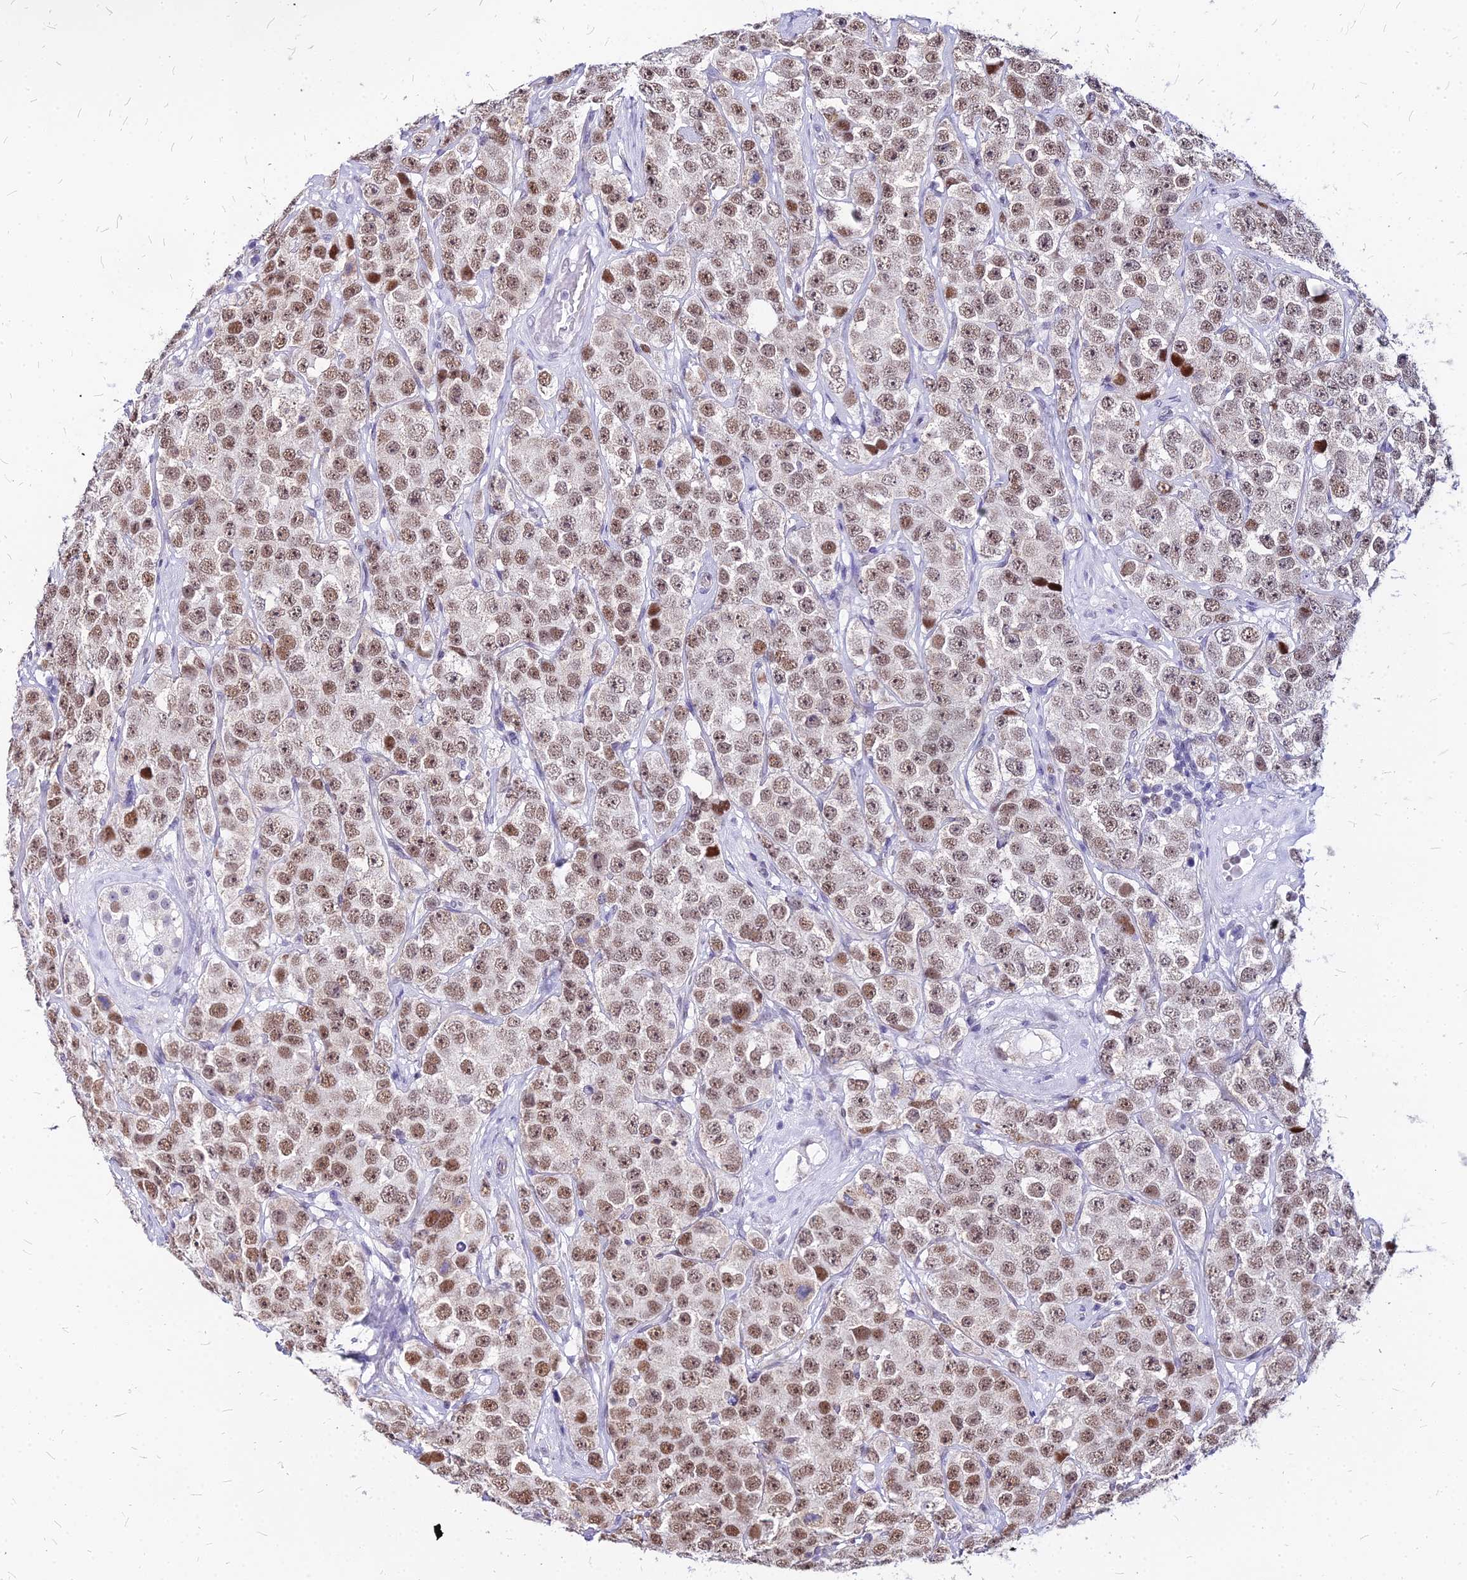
{"staining": {"intensity": "moderate", "quantity": ">75%", "location": "nuclear"}, "tissue": "testis cancer", "cell_type": "Tumor cells", "image_type": "cancer", "snomed": [{"axis": "morphology", "description": "Seminoma, NOS"}, {"axis": "topography", "description": "Testis"}], "caption": "Approximately >75% of tumor cells in human testis cancer (seminoma) show moderate nuclear protein expression as visualized by brown immunohistochemical staining.", "gene": "FDX2", "patient": {"sex": "male", "age": 28}}